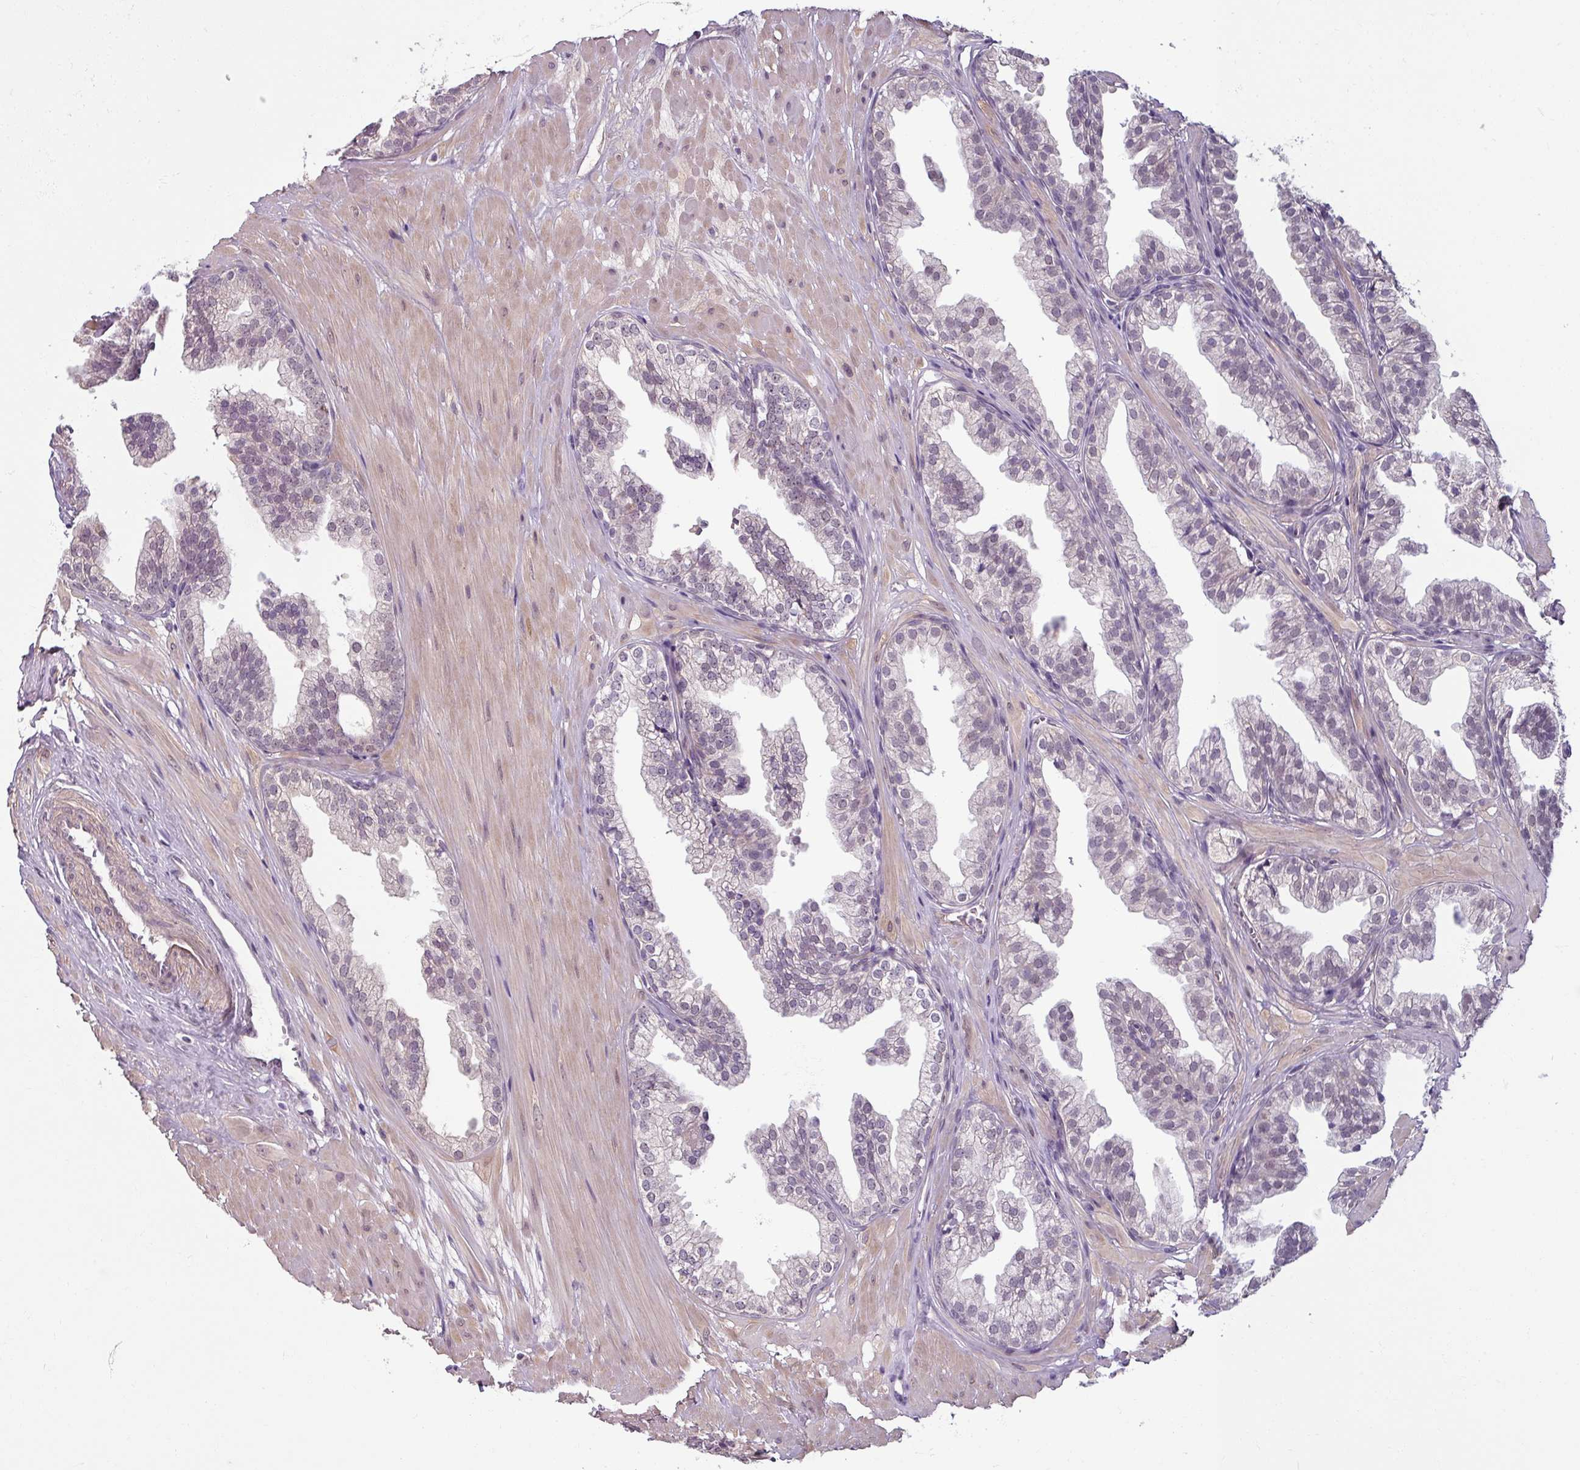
{"staining": {"intensity": "moderate", "quantity": "<25%", "location": "cytoplasmic/membranous"}, "tissue": "prostate", "cell_type": "Glandular cells", "image_type": "normal", "snomed": [{"axis": "morphology", "description": "Normal tissue, NOS"}, {"axis": "topography", "description": "Prostate"}, {"axis": "topography", "description": "Peripheral nerve tissue"}], "caption": "The image demonstrates immunohistochemical staining of benign prostate. There is moderate cytoplasmic/membranous positivity is present in about <25% of glandular cells.", "gene": "UVSSA", "patient": {"sex": "male", "age": 55}}